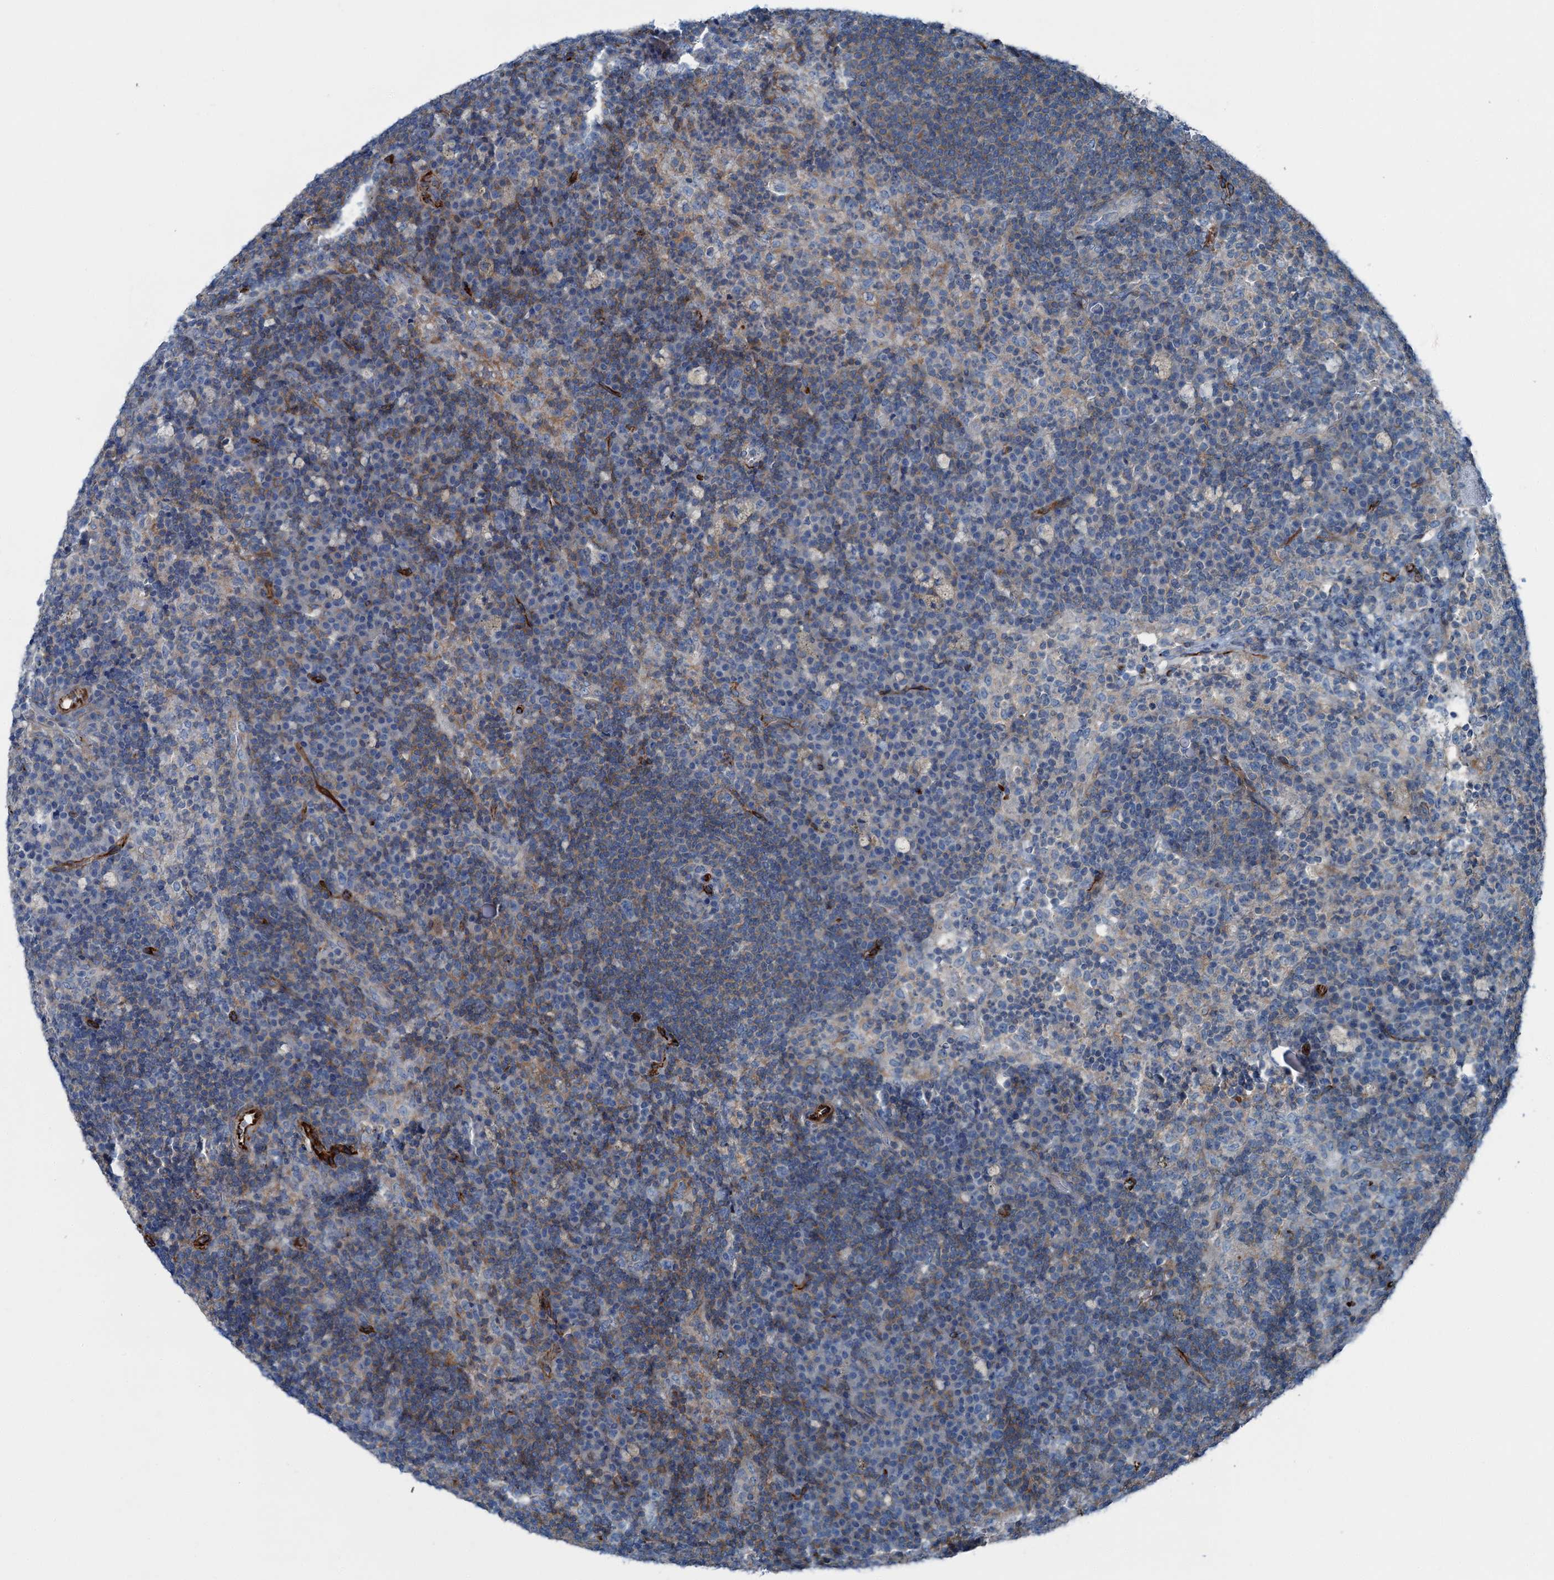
{"staining": {"intensity": "weak", "quantity": "<25%", "location": "cytoplasmic/membranous"}, "tissue": "lymph node", "cell_type": "Germinal center cells", "image_type": "normal", "snomed": [{"axis": "morphology", "description": "Normal tissue, NOS"}, {"axis": "topography", "description": "Lymph node"}], "caption": "Immunohistochemistry histopathology image of unremarkable human lymph node stained for a protein (brown), which displays no expression in germinal center cells.", "gene": "AXL", "patient": {"sex": "female", "age": 70}}